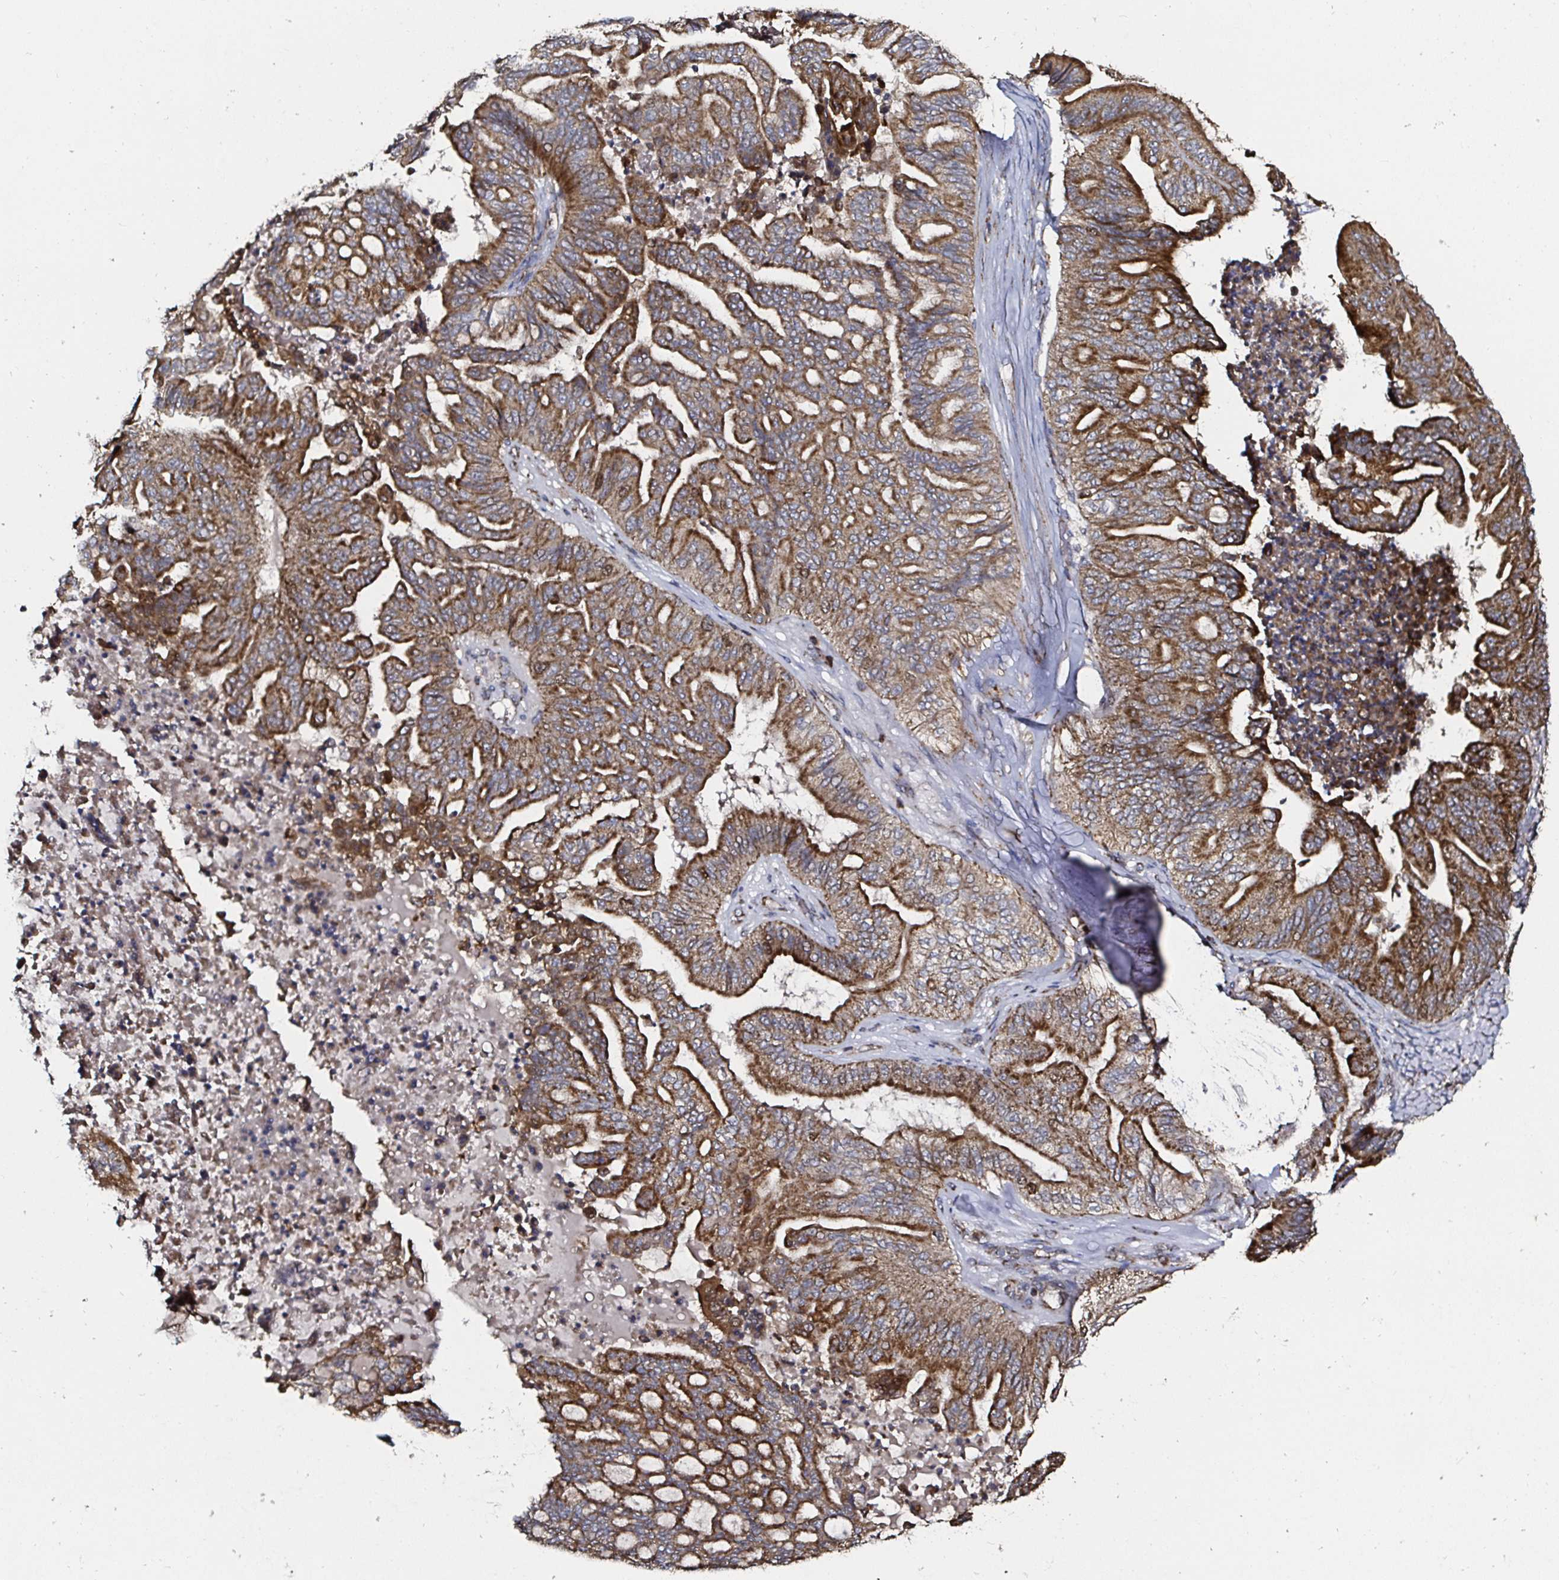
{"staining": {"intensity": "strong", "quantity": ">75%", "location": "cytoplasmic/membranous"}, "tissue": "ovarian cancer", "cell_type": "Tumor cells", "image_type": "cancer", "snomed": [{"axis": "morphology", "description": "Cystadenocarcinoma, mucinous, NOS"}, {"axis": "topography", "description": "Ovary"}], "caption": "Mucinous cystadenocarcinoma (ovarian) stained for a protein (brown) exhibits strong cytoplasmic/membranous positive expression in approximately >75% of tumor cells.", "gene": "ATAD3B", "patient": {"sex": "female", "age": 67}}